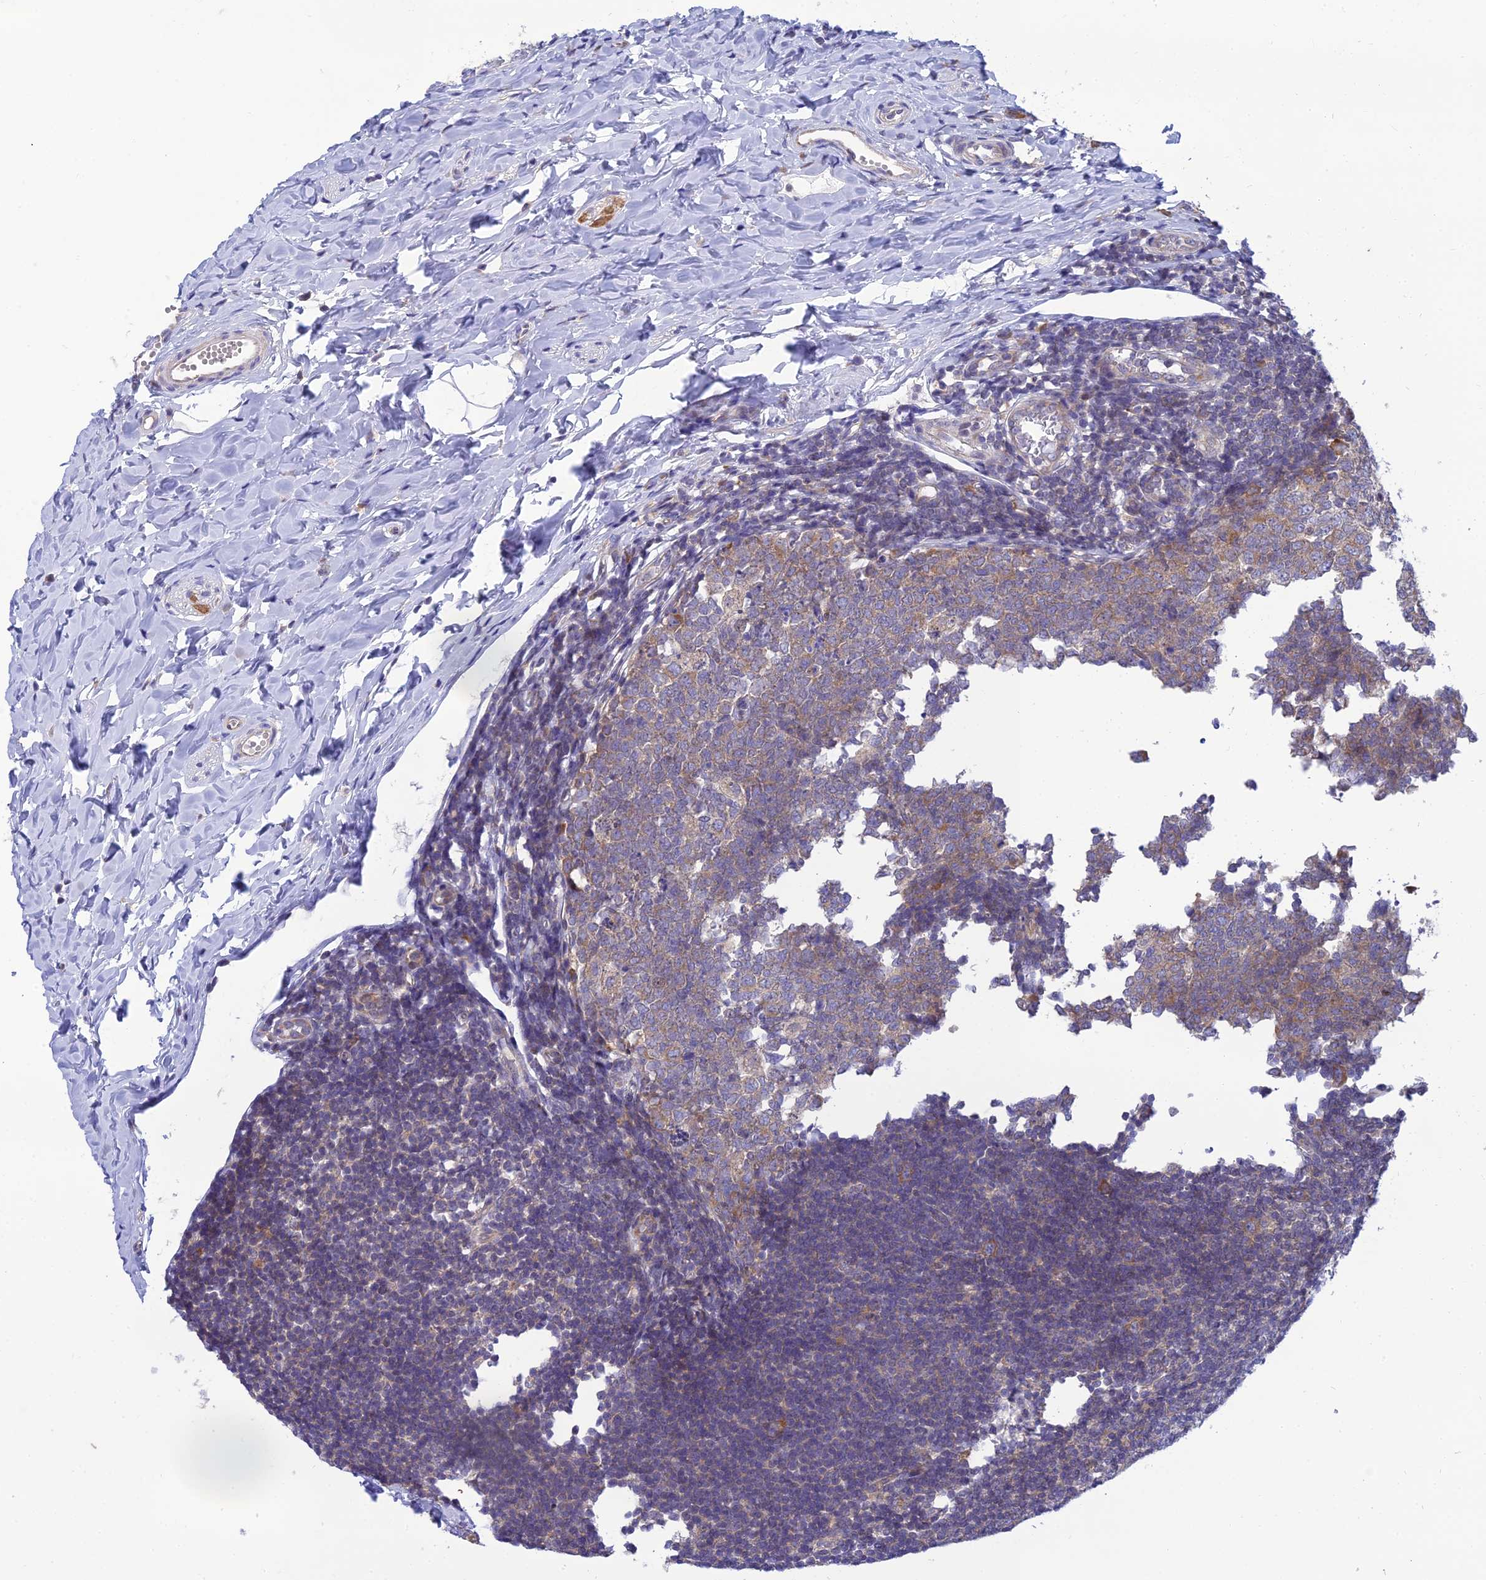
{"staining": {"intensity": "moderate", "quantity": ">75%", "location": "cytoplasmic/membranous"}, "tissue": "appendix", "cell_type": "Glandular cells", "image_type": "normal", "snomed": [{"axis": "morphology", "description": "Normal tissue, NOS"}, {"axis": "topography", "description": "Appendix"}], "caption": "Immunohistochemical staining of normal appendix displays moderate cytoplasmic/membranous protein expression in about >75% of glandular cells. (brown staining indicates protein expression, while blue staining denotes nuclei).", "gene": "CLCN7", "patient": {"sex": "male", "age": 14}}